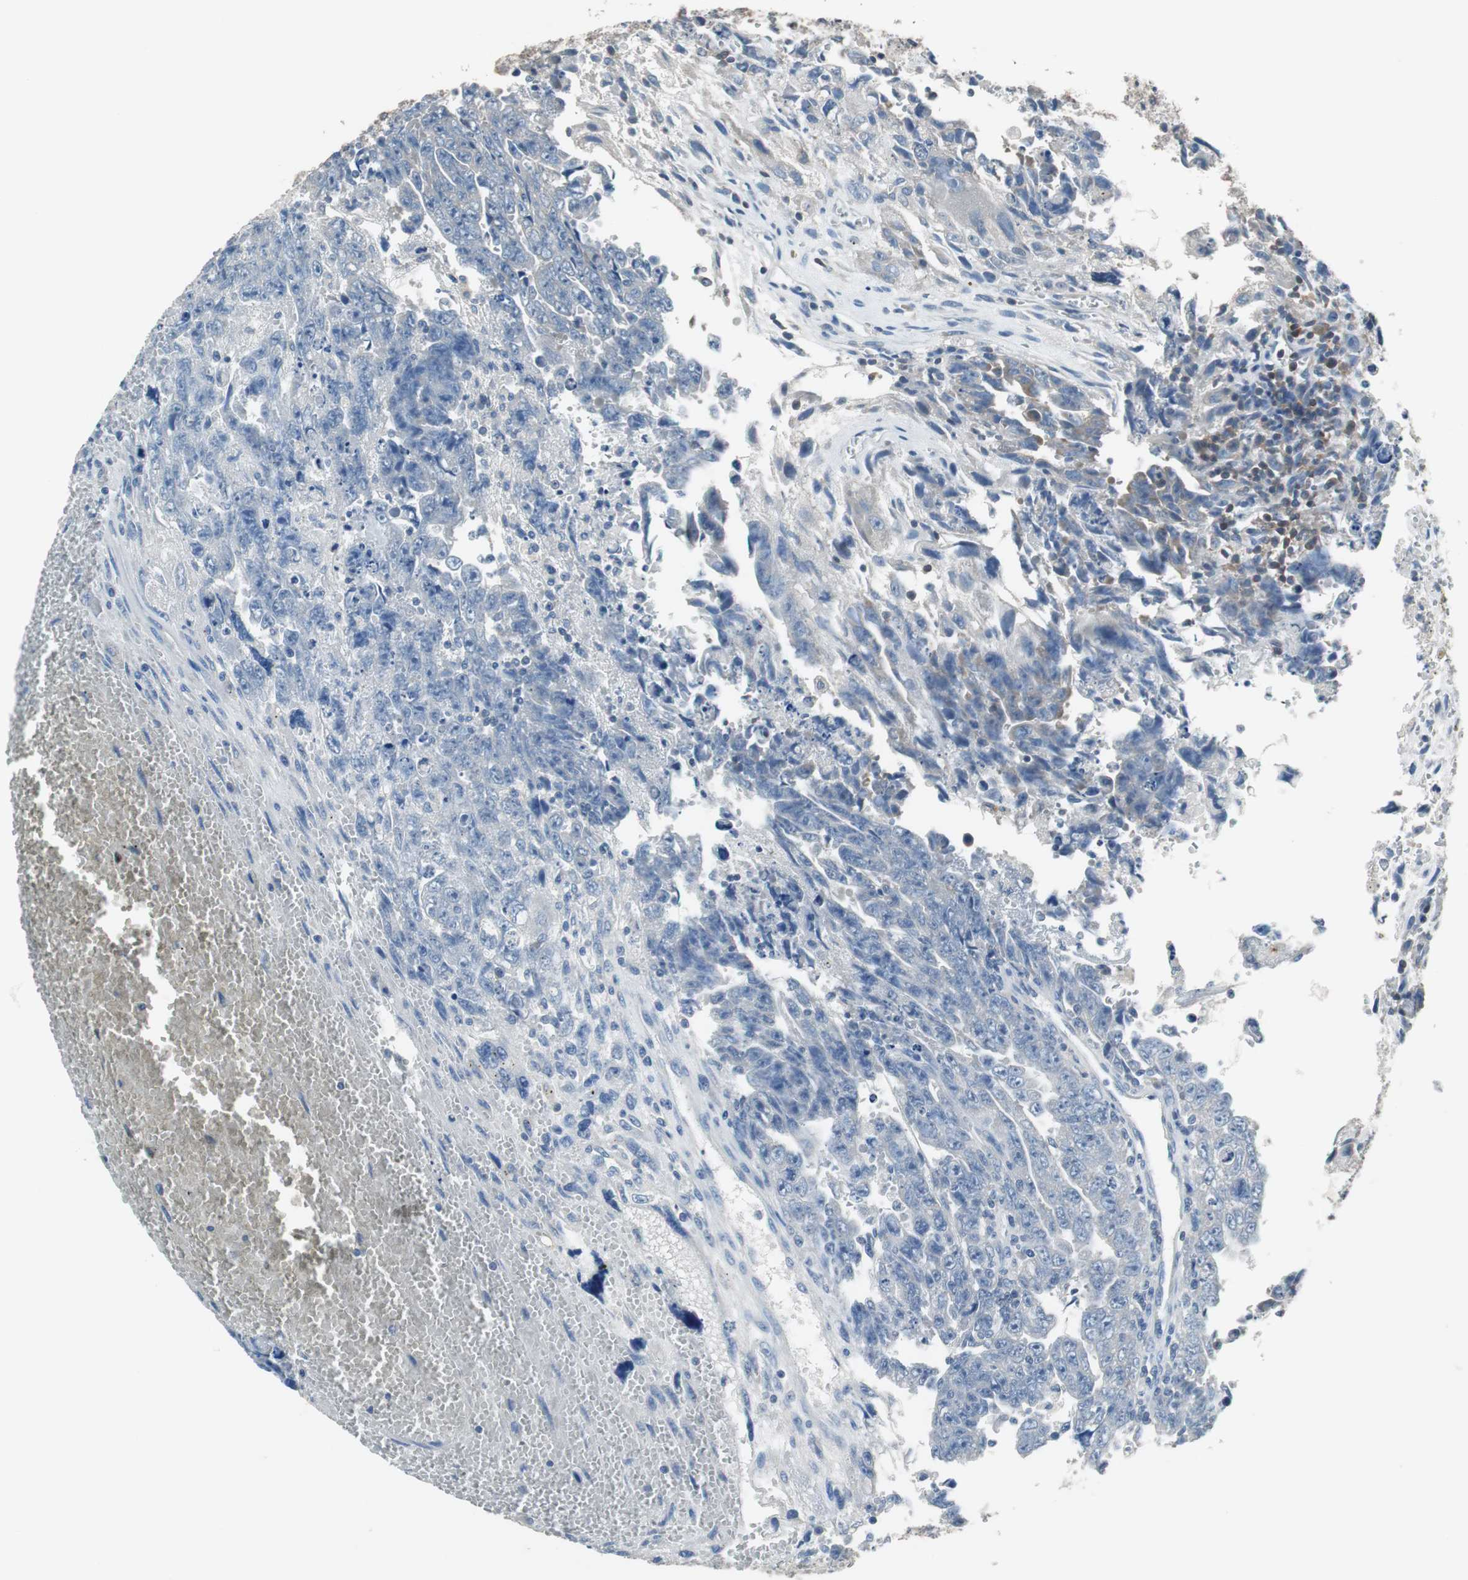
{"staining": {"intensity": "negative", "quantity": "none", "location": "none"}, "tissue": "testis cancer", "cell_type": "Tumor cells", "image_type": "cancer", "snomed": [{"axis": "morphology", "description": "Carcinoma, Embryonal, NOS"}, {"axis": "topography", "description": "Testis"}], "caption": "Immunohistochemistry micrograph of neoplastic tissue: testis cancer (embryonal carcinoma) stained with DAB (3,3'-diaminobenzidine) displays no significant protein positivity in tumor cells.", "gene": "PRKCA", "patient": {"sex": "male", "age": 28}}